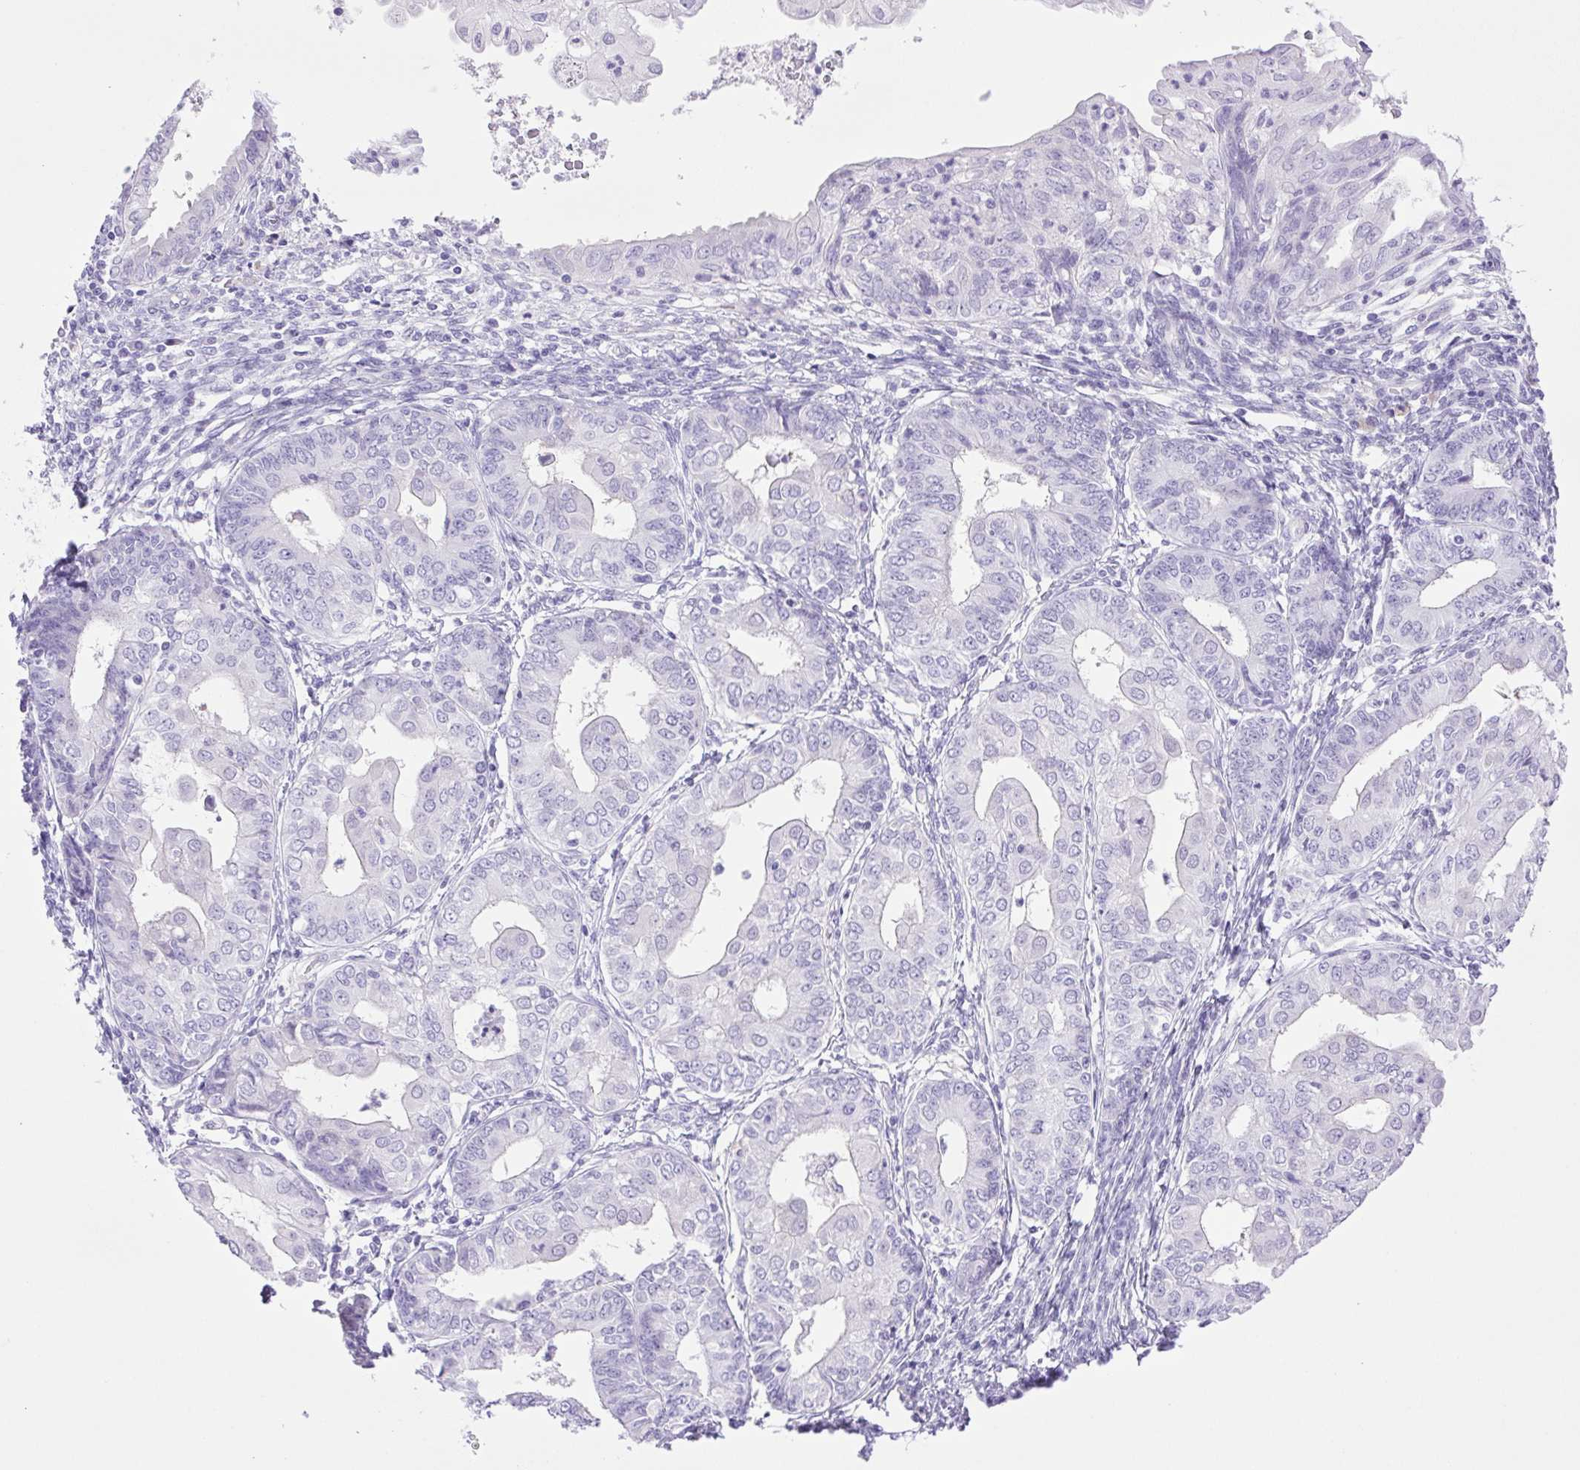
{"staining": {"intensity": "negative", "quantity": "none", "location": "none"}, "tissue": "endometrial cancer", "cell_type": "Tumor cells", "image_type": "cancer", "snomed": [{"axis": "morphology", "description": "Adenocarcinoma, NOS"}, {"axis": "topography", "description": "Endometrium"}], "caption": "There is no significant positivity in tumor cells of adenocarcinoma (endometrial).", "gene": "CDSN", "patient": {"sex": "female", "age": 68}}